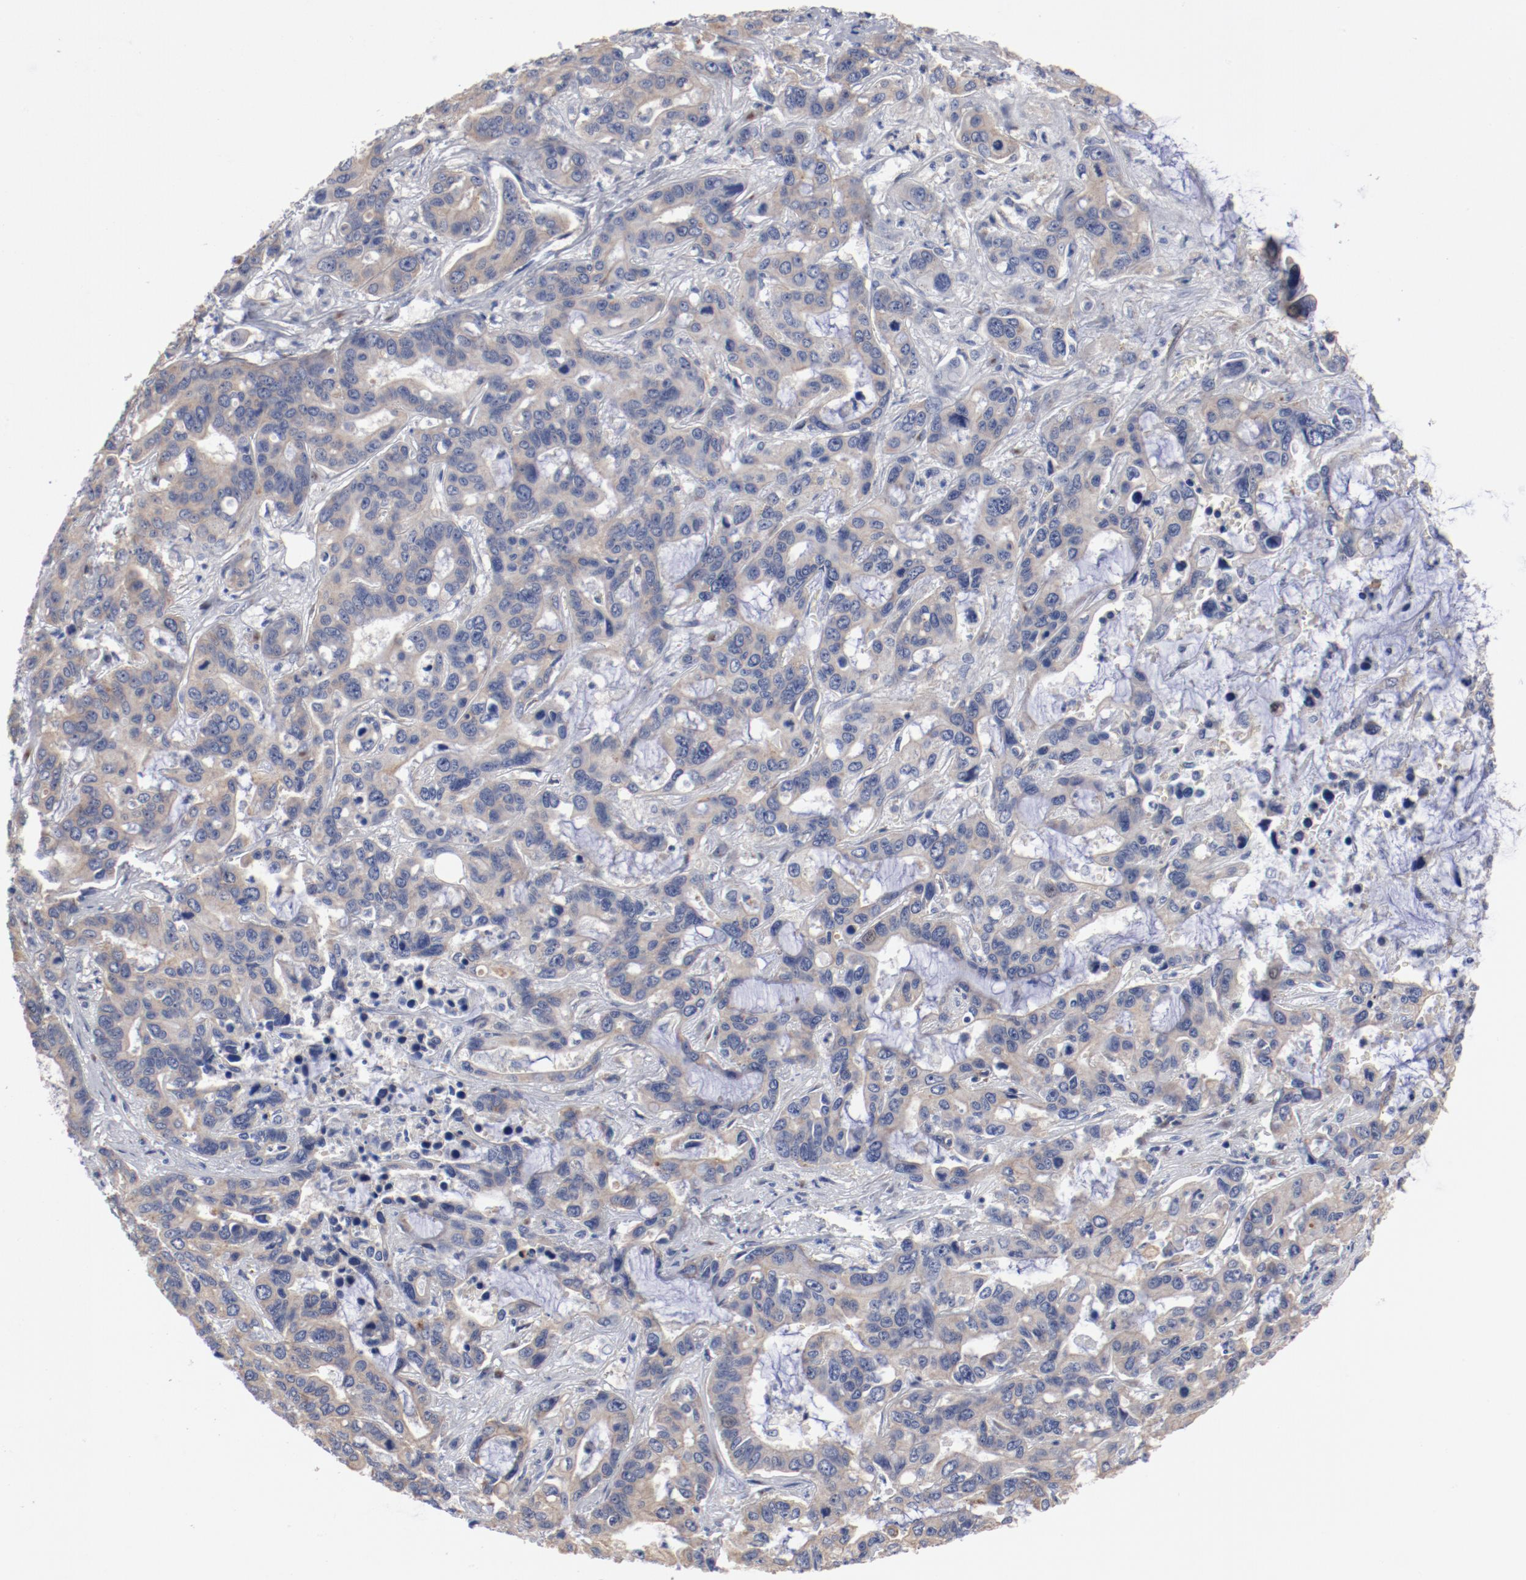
{"staining": {"intensity": "weak", "quantity": "25%-75%", "location": "cytoplasmic/membranous"}, "tissue": "liver cancer", "cell_type": "Tumor cells", "image_type": "cancer", "snomed": [{"axis": "morphology", "description": "Cholangiocarcinoma"}, {"axis": "topography", "description": "Liver"}], "caption": "A brown stain labels weak cytoplasmic/membranous expression of a protein in liver cholangiocarcinoma tumor cells.", "gene": "GPR143", "patient": {"sex": "female", "age": 65}}